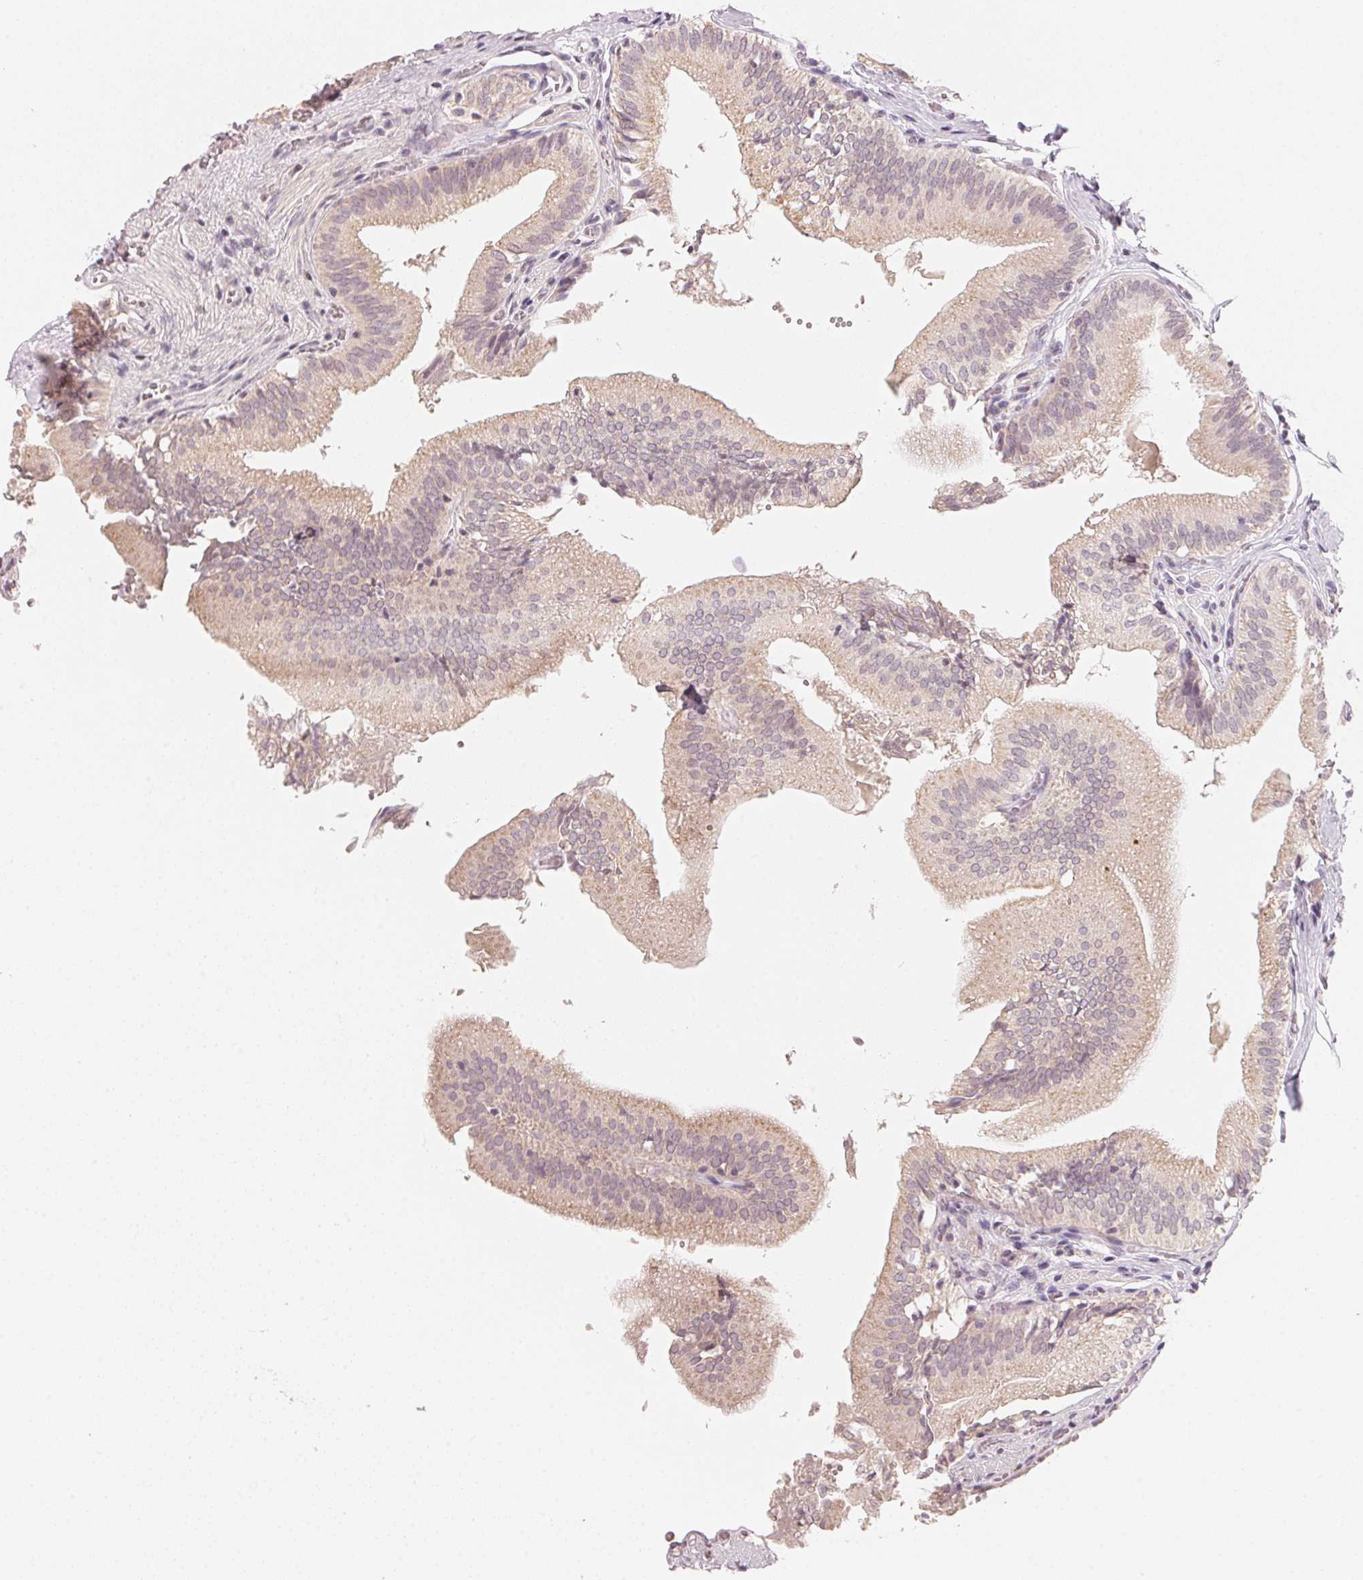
{"staining": {"intensity": "weak", "quantity": ">75%", "location": "cytoplasmic/membranous"}, "tissue": "gallbladder", "cell_type": "Glandular cells", "image_type": "normal", "snomed": [{"axis": "morphology", "description": "Normal tissue, NOS"}, {"axis": "topography", "description": "Gallbladder"}, {"axis": "topography", "description": "Peripheral nerve tissue"}], "caption": "Glandular cells exhibit weak cytoplasmic/membranous expression in about >75% of cells in benign gallbladder. Immunohistochemistry stains the protein in brown and the nuclei are stained blue.", "gene": "ANKRD31", "patient": {"sex": "male", "age": 17}}